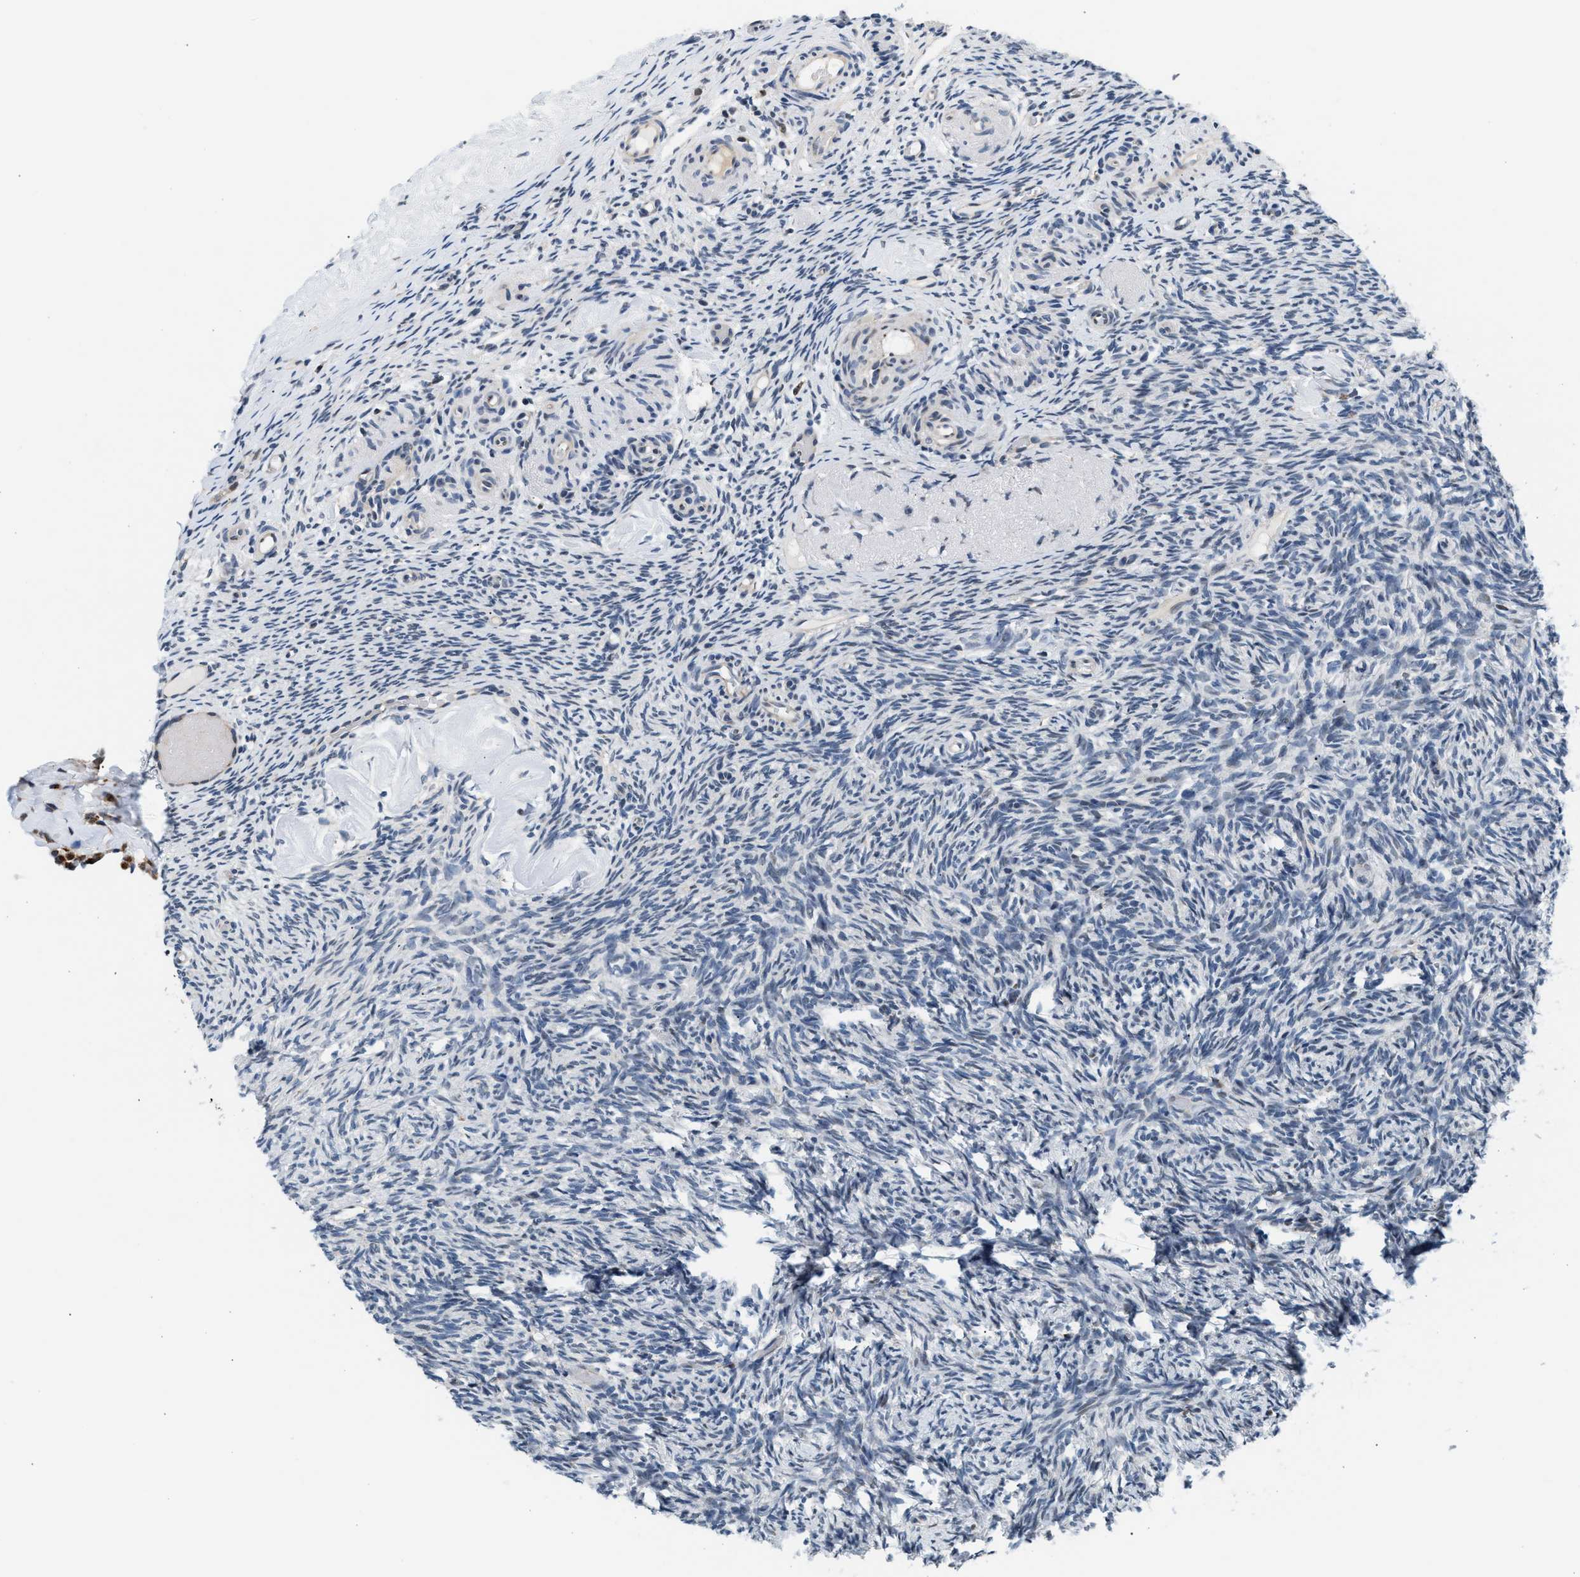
{"staining": {"intensity": "negative", "quantity": "none", "location": "none"}, "tissue": "ovary", "cell_type": "Follicle cells", "image_type": "normal", "snomed": [{"axis": "morphology", "description": "Normal tissue, NOS"}, {"axis": "topography", "description": "Ovary"}], "caption": "Follicle cells are negative for protein expression in unremarkable human ovary. Brightfield microscopy of immunohistochemistry (IHC) stained with DAB (brown) and hematoxylin (blue), captured at high magnification.", "gene": "KCNMB2", "patient": {"sex": "female", "age": 60}}